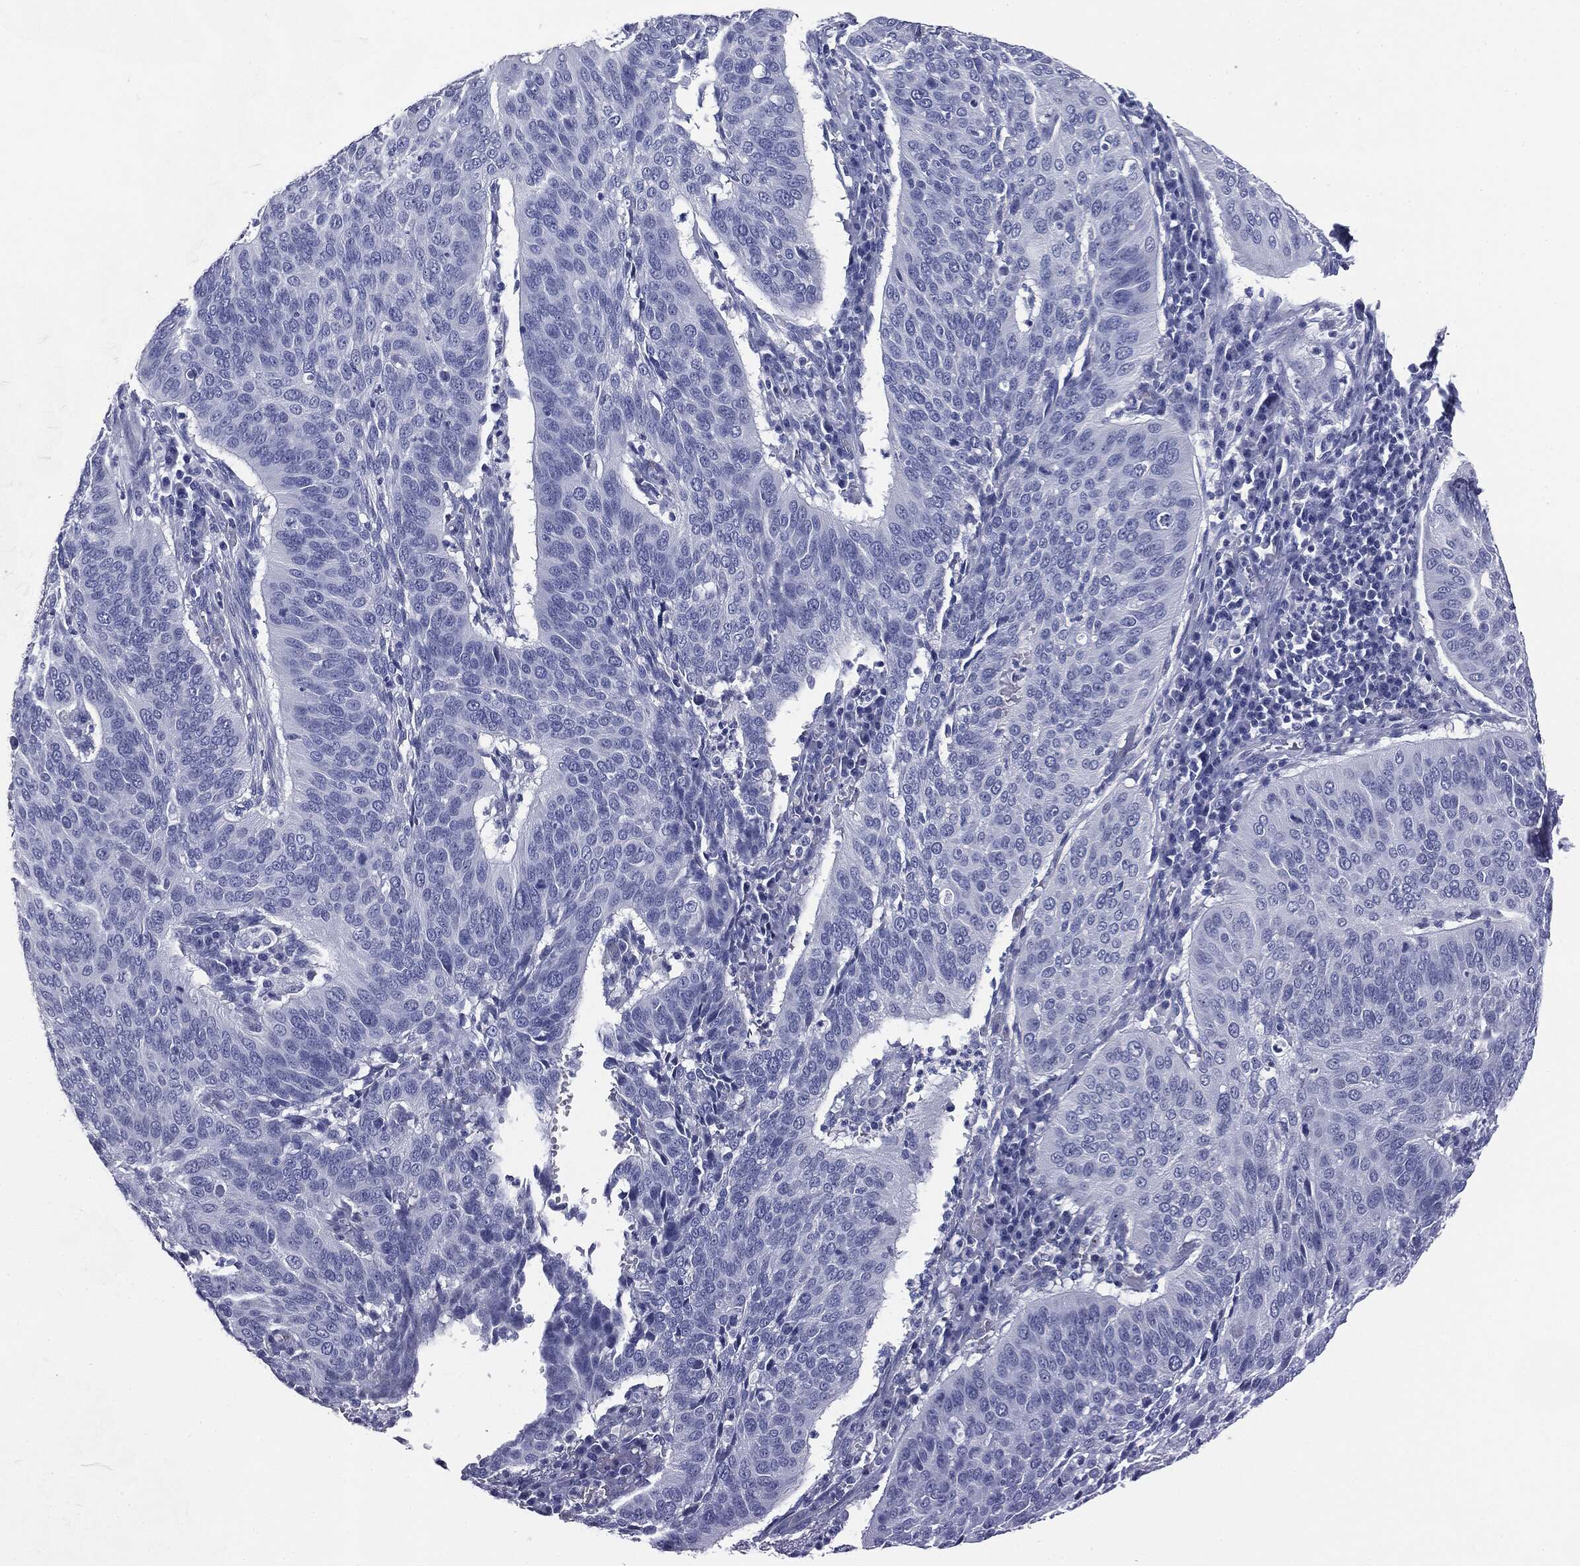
{"staining": {"intensity": "negative", "quantity": "none", "location": "none"}, "tissue": "cervical cancer", "cell_type": "Tumor cells", "image_type": "cancer", "snomed": [{"axis": "morphology", "description": "Normal tissue, NOS"}, {"axis": "morphology", "description": "Squamous cell carcinoma, NOS"}, {"axis": "topography", "description": "Cervix"}], "caption": "DAB (3,3'-diaminobenzidine) immunohistochemical staining of human cervical cancer shows no significant positivity in tumor cells. (Stains: DAB (3,3'-diaminobenzidine) IHC with hematoxylin counter stain, Microscopy: brightfield microscopy at high magnification).", "gene": "ATP2A1", "patient": {"sex": "female", "age": 39}}